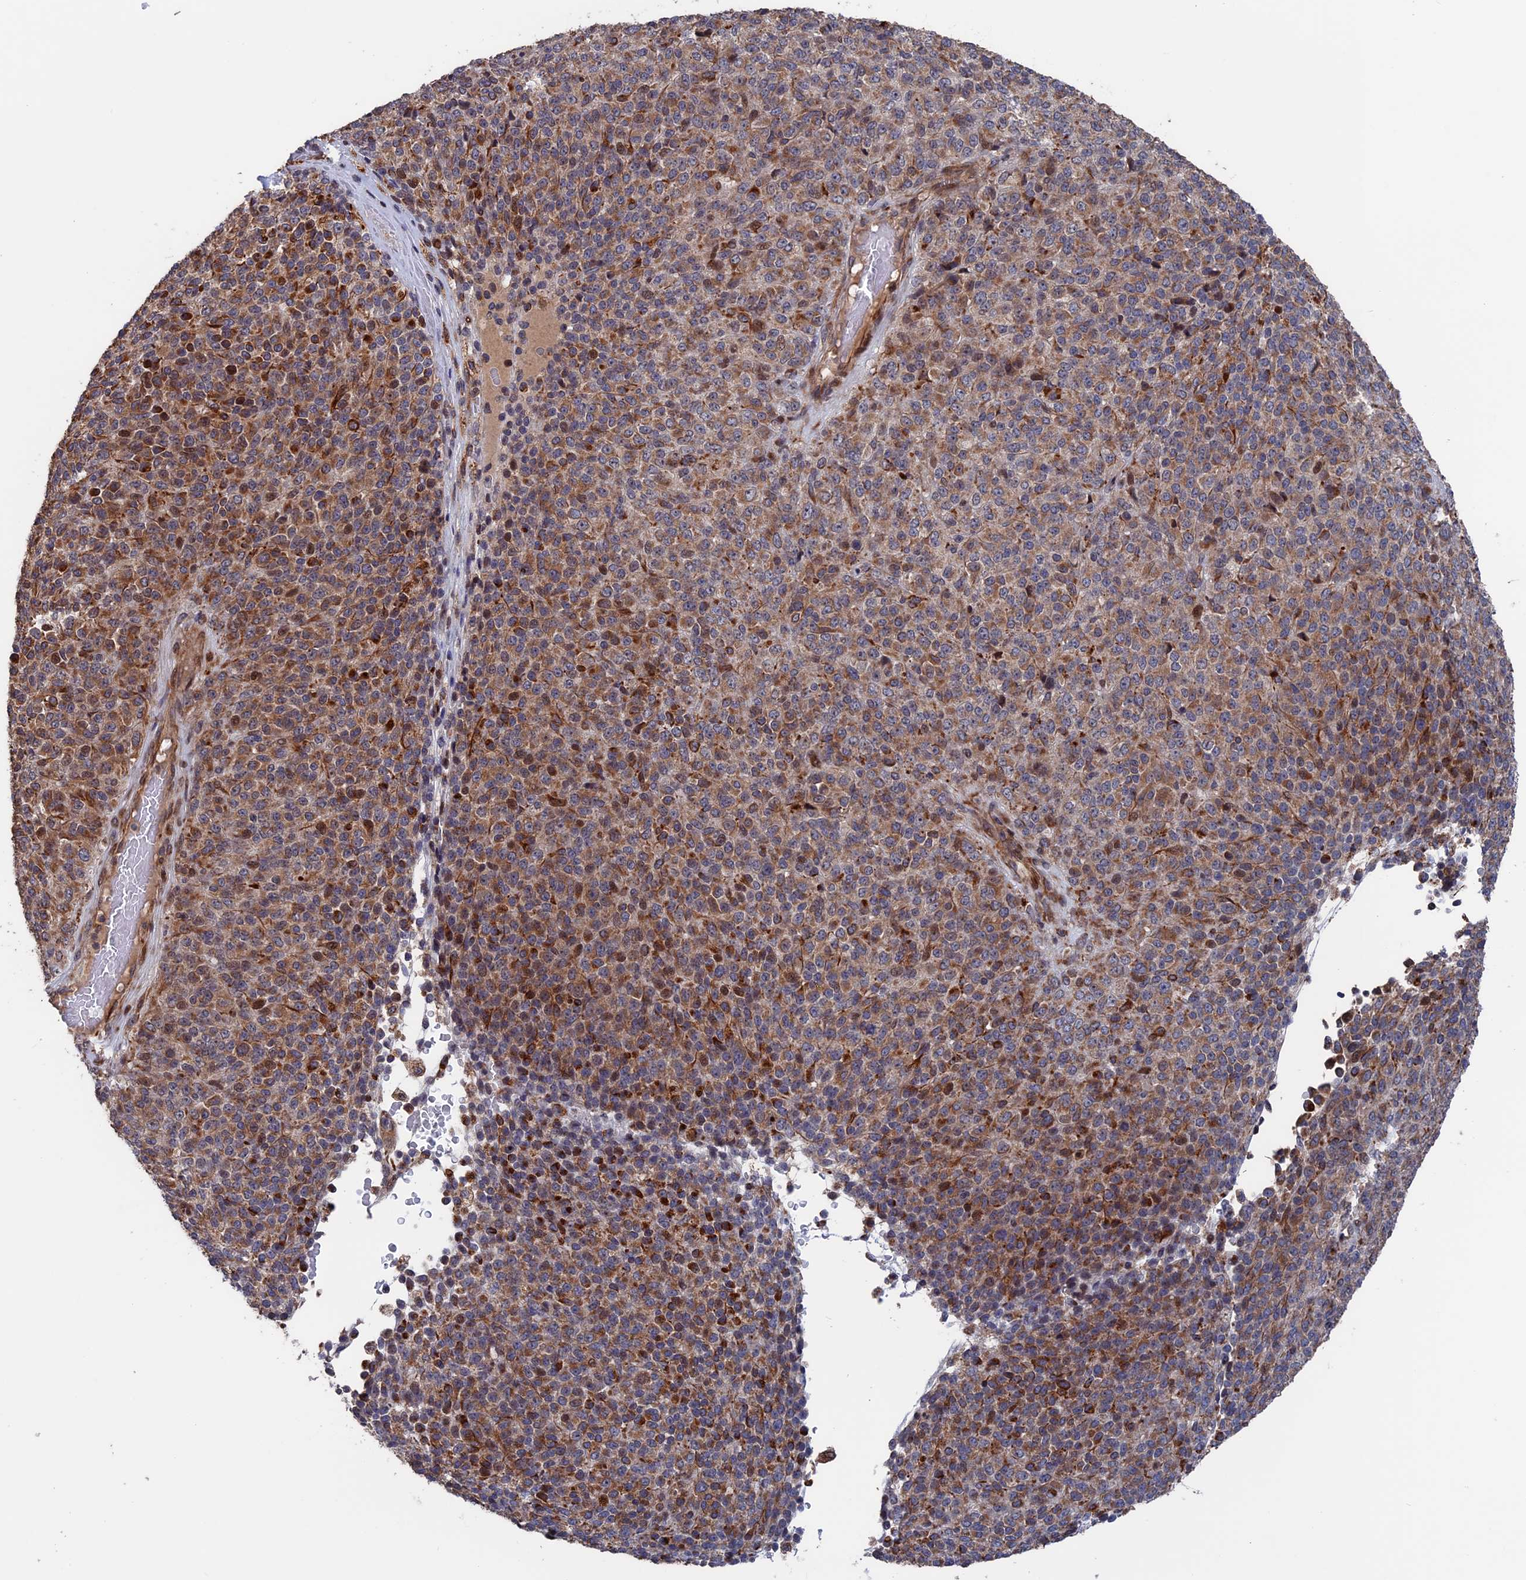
{"staining": {"intensity": "moderate", "quantity": ">75%", "location": "cytoplasmic/membranous"}, "tissue": "melanoma", "cell_type": "Tumor cells", "image_type": "cancer", "snomed": [{"axis": "morphology", "description": "Malignant melanoma, Metastatic site"}, {"axis": "topography", "description": "Brain"}], "caption": "Malignant melanoma (metastatic site) was stained to show a protein in brown. There is medium levels of moderate cytoplasmic/membranous staining in about >75% of tumor cells.", "gene": "PLA2G15", "patient": {"sex": "female", "age": 56}}